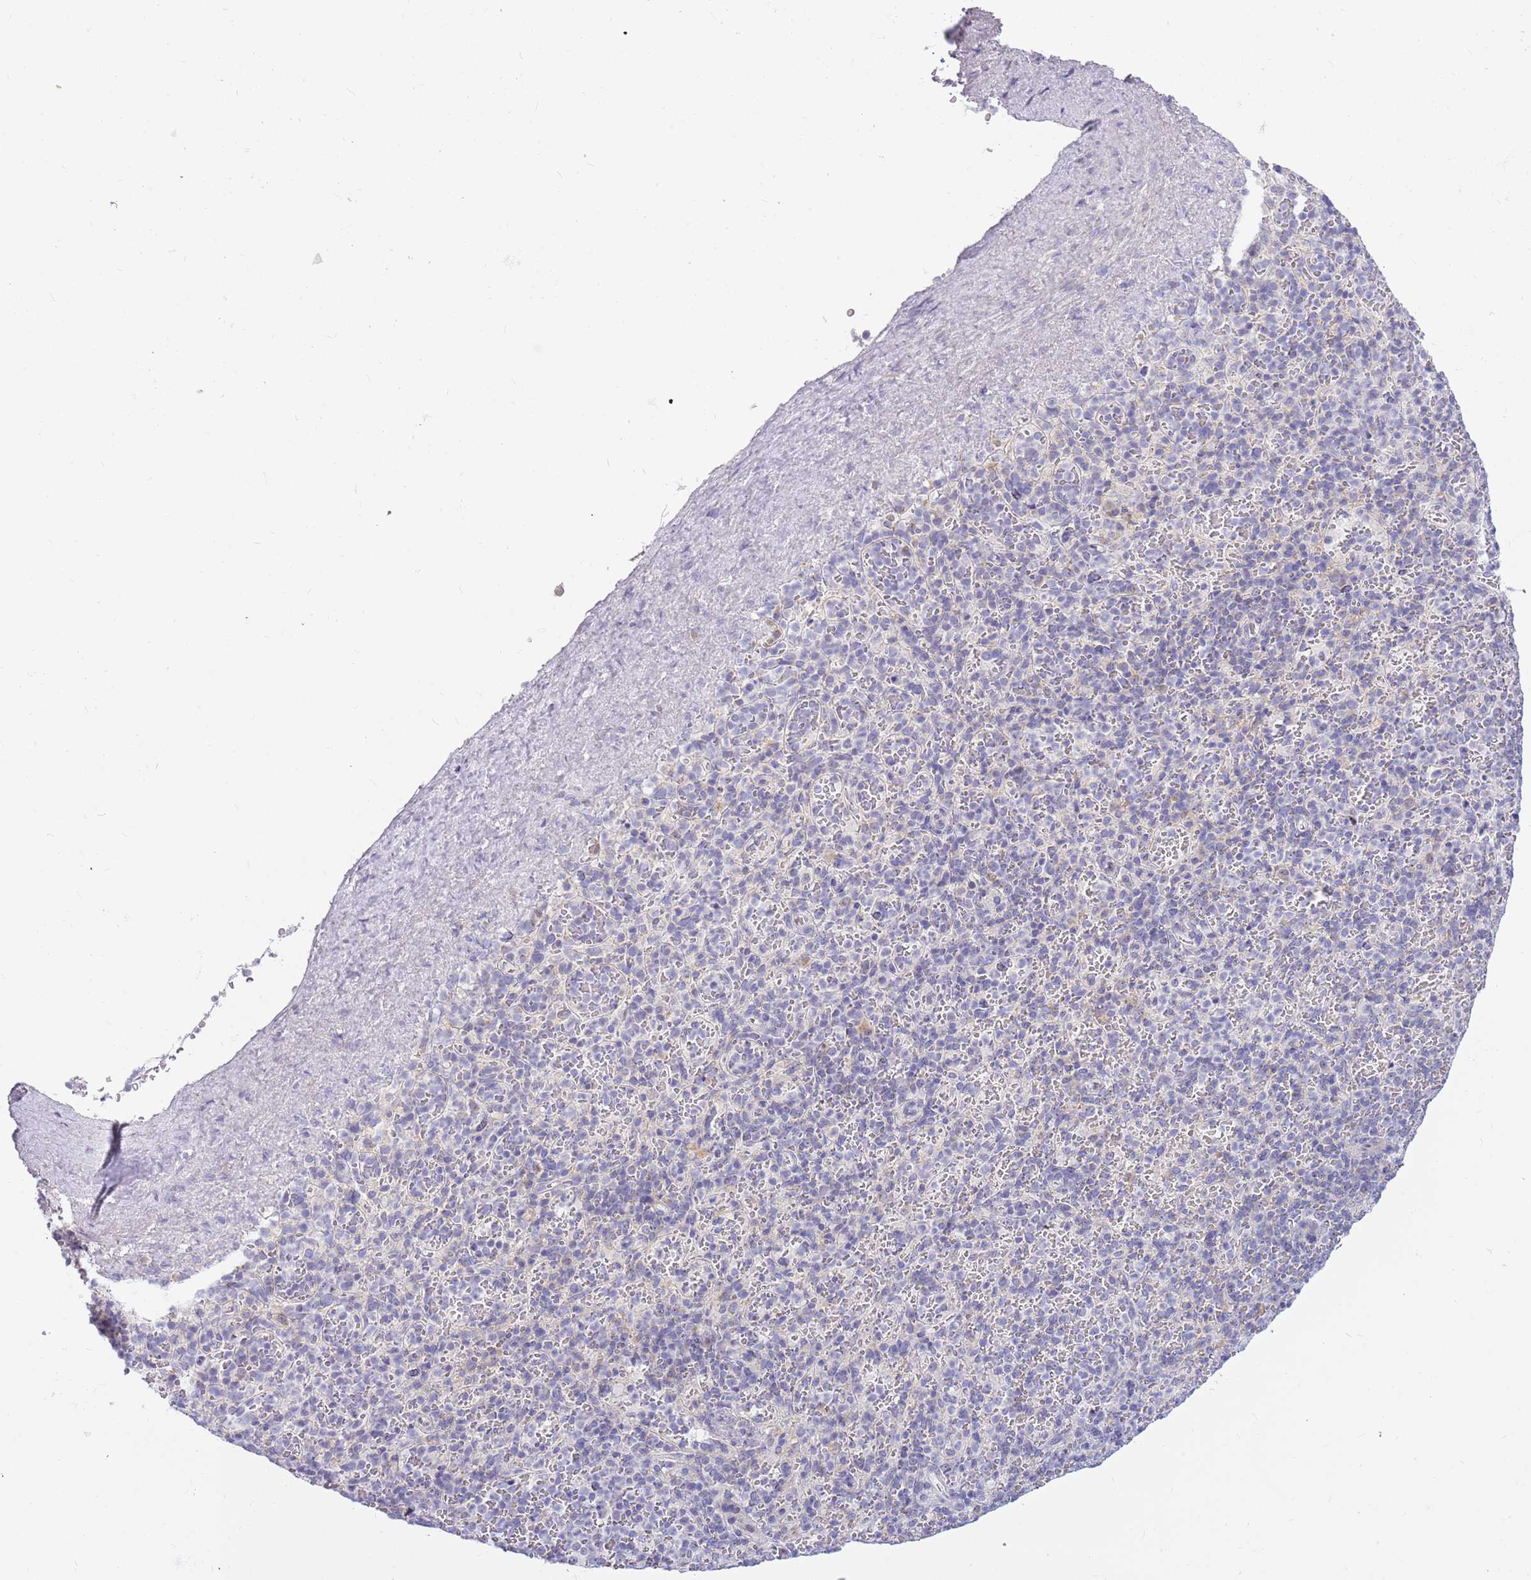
{"staining": {"intensity": "negative", "quantity": "none", "location": "none"}, "tissue": "spleen", "cell_type": "Cells in red pulp", "image_type": "normal", "snomed": [{"axis": "morphology", "description": "Normal tissue, NOS"}, {"axis": "topography", "description": "Spleen"}], "caption": "Micrograph shows no protein staining in cells in red pulp of unremarkable spleen.", "gene": "DNAJA3", "patient": {"sex": "female", "age": 74}}